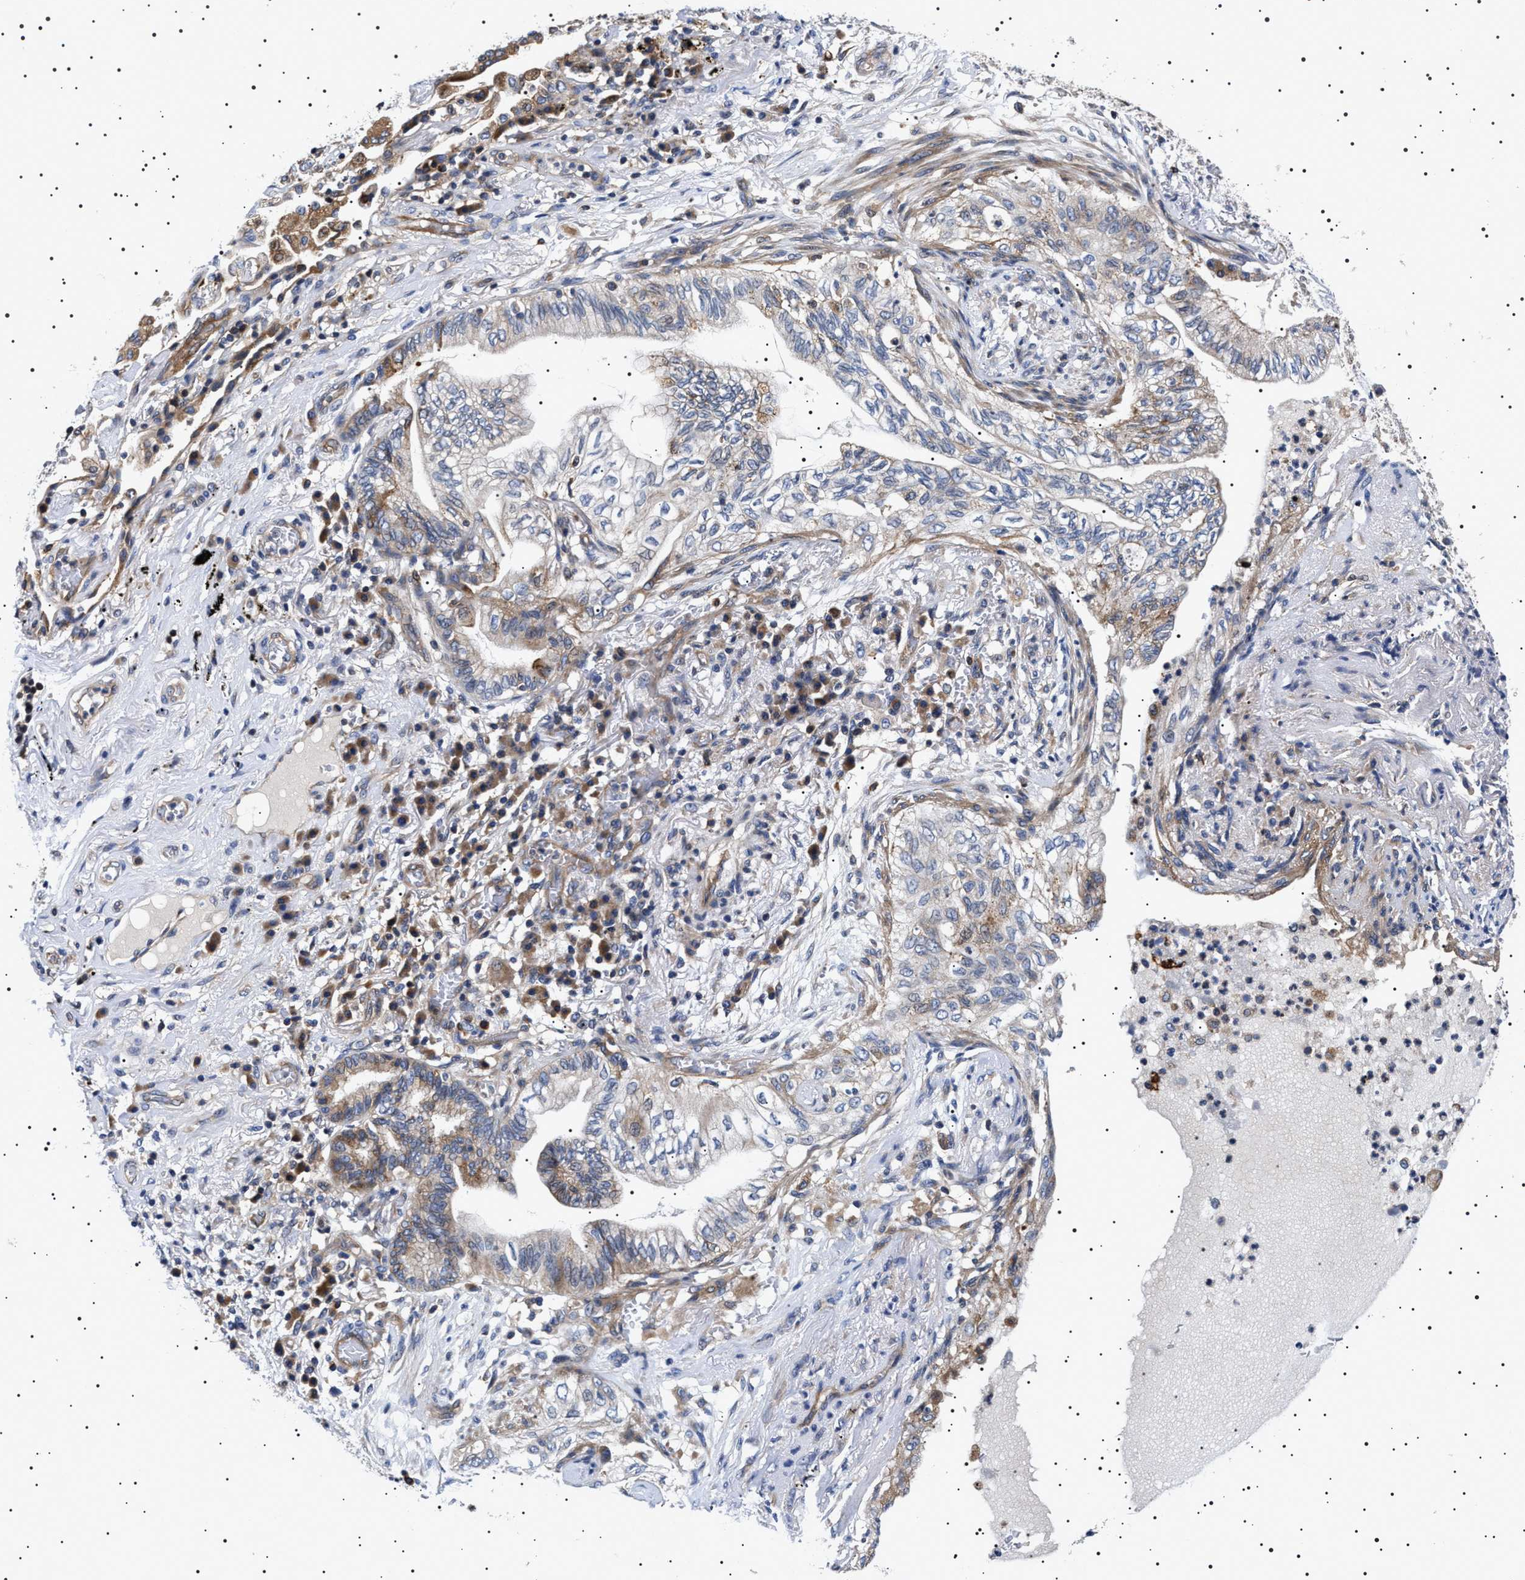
{"staining": {"intensity": "moderate", "quantity": "25%-75%", "location": "cytoplasmic/membranous"}, "tissue": "lung cancer", "cell_type": "Tumor cells", "image_type": "cancer", "snomed": [{"axis": "morphology", "description": "Normal tissue, NOS"}, {"axis": "morphology", "description": "Adenocarcinoma, NOS"}, {"axis": "topography", "description": "Bronchus"}, {"axis": "topography", "description": "Lung"}], "caption": "Protein staining by immunohistochemistry shows moderate cytoplasmic/membranous expression in about 25%-75% of tumor cells in adenocarcinoma (lung).", "gene": "SLC4A7", "patient": {"sex": "female", "age": 70}}